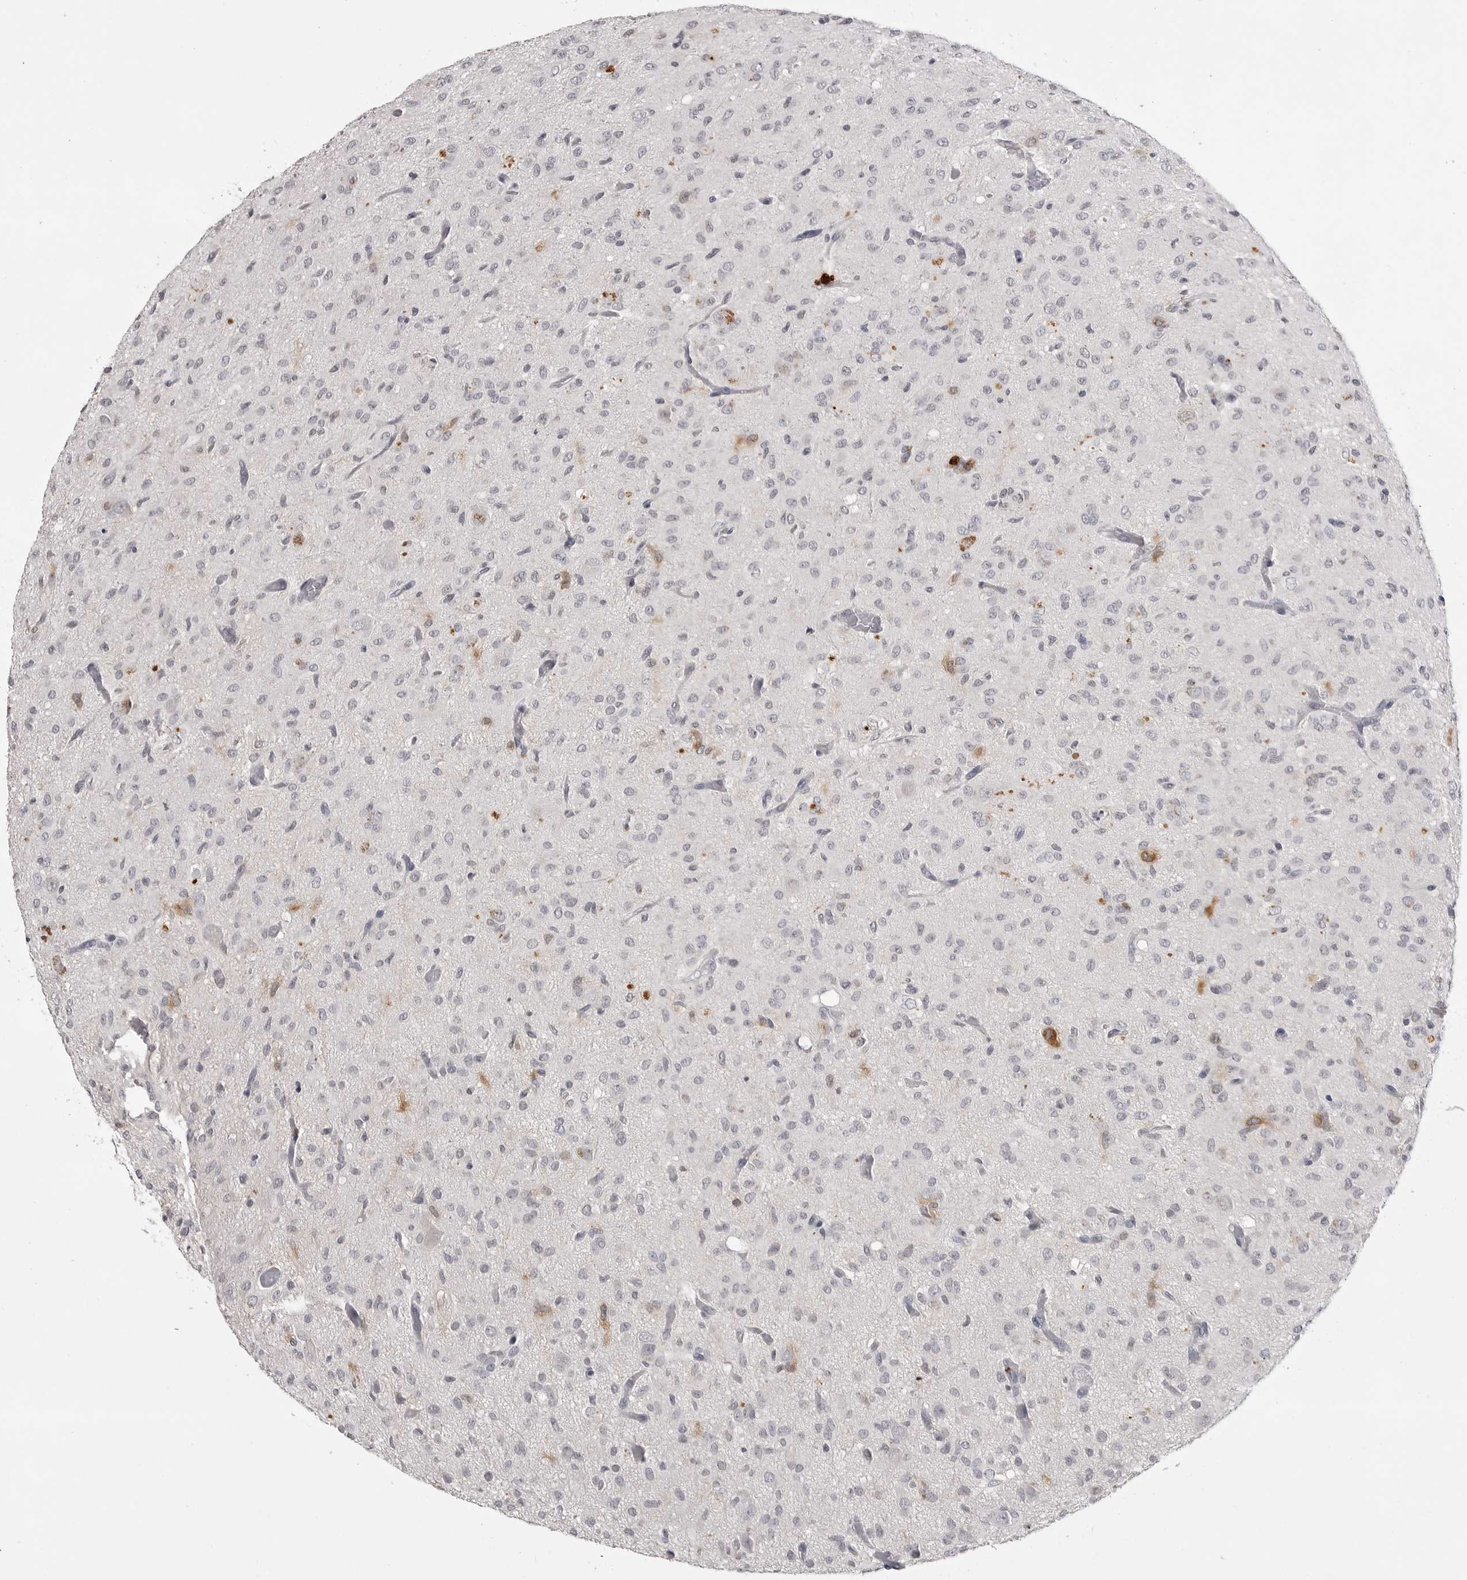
{"staining": {"intensity": "negative", "quantity": "none", "location": "none"}, "tissue": "glioma", "cell_type": "Tumor cells", "image_type": "cancer", "snomed": [{"axis": "morphology", "description": "Glioma, malignant, High grade"}, {"axis": "topography", "description": "Brain"}], "caption": "The IHC photomicrograph has no significant positivity in tumor cells of glioma tissue.", "gene": "RRM1", "patient": {"sex": "female", "age": 59}}